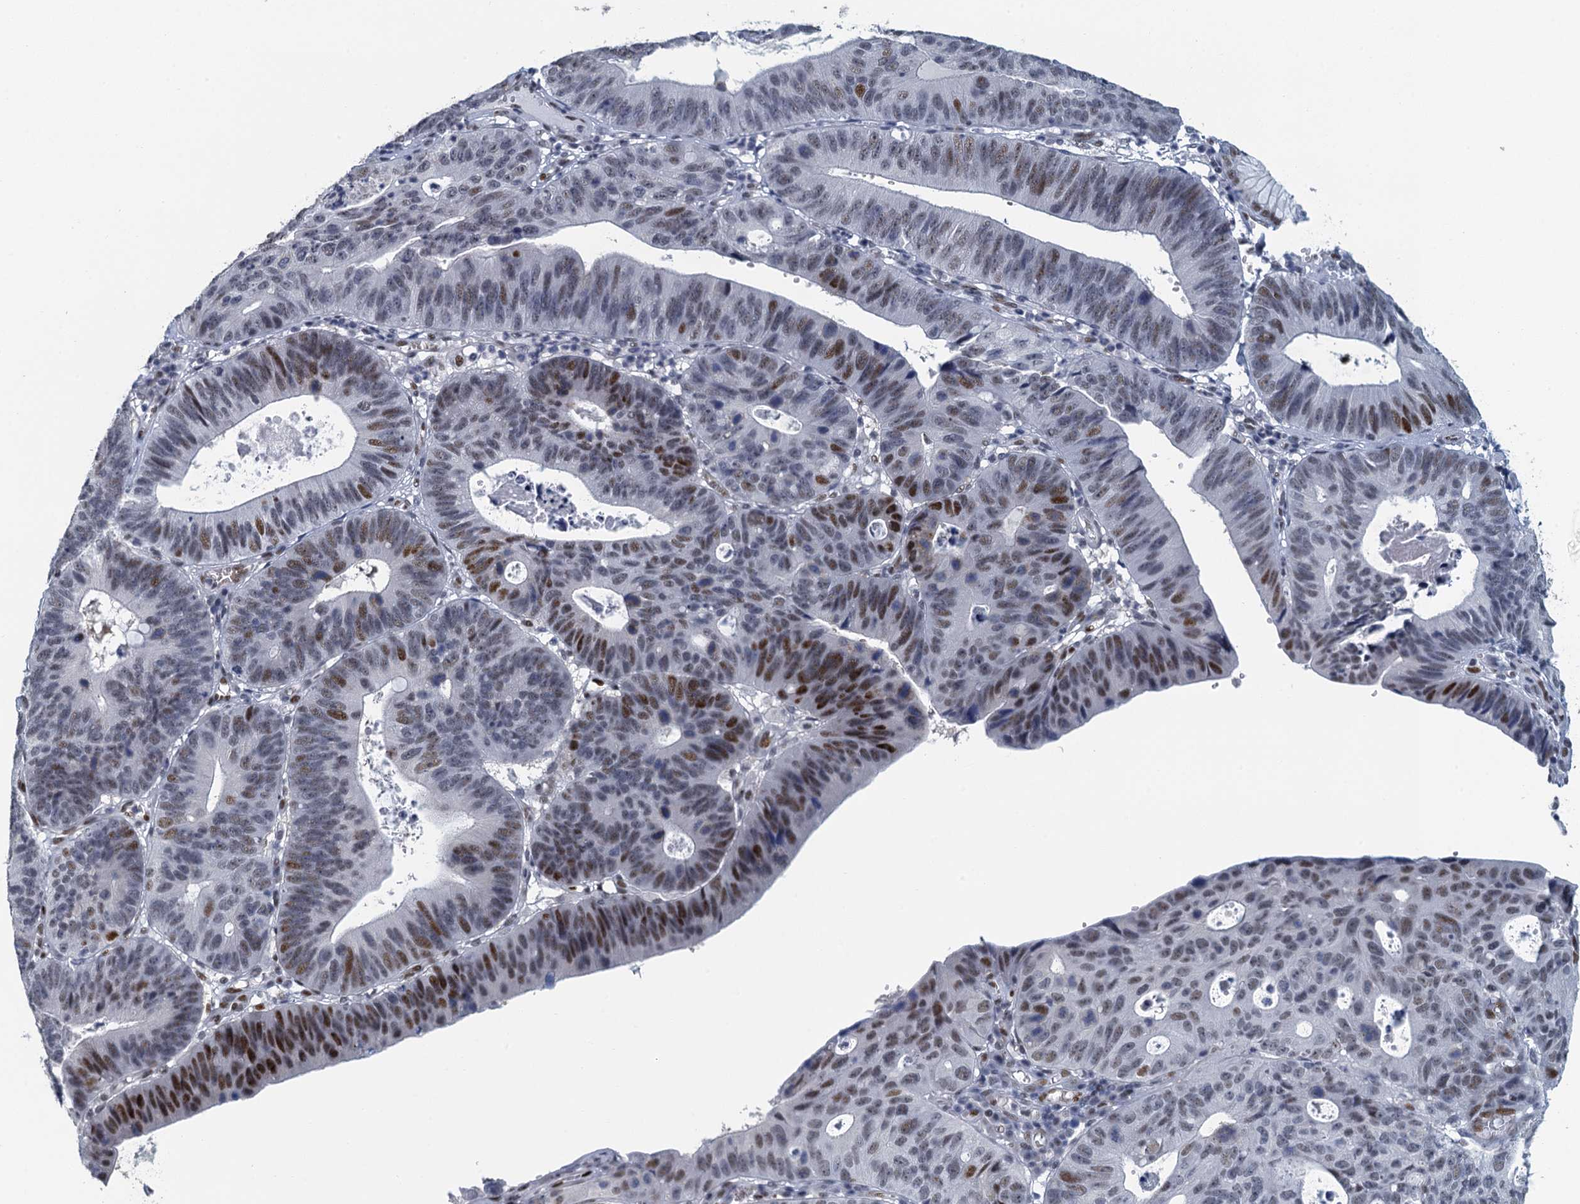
{"staining": {"intensity": "strong", "quantity": "<25%", "location": "nuclear"}, "tissue": "stomach cancer", "cell_type": "Tumor cells", "image_type": "cancer", "snomed": [{"axis": "morphology", "description": "Adenocarcinoma, NOS"}, {"axis": "topography", "description": "Stomach"}], "caption": "Immunohistochemical staining of human stomach adenocarcinoma shows medium levels of strong nuclear protein staining in about <25% of tumor cells.", "gene": "TTLL9", "patient": {"sex": "male", "age": 59}}